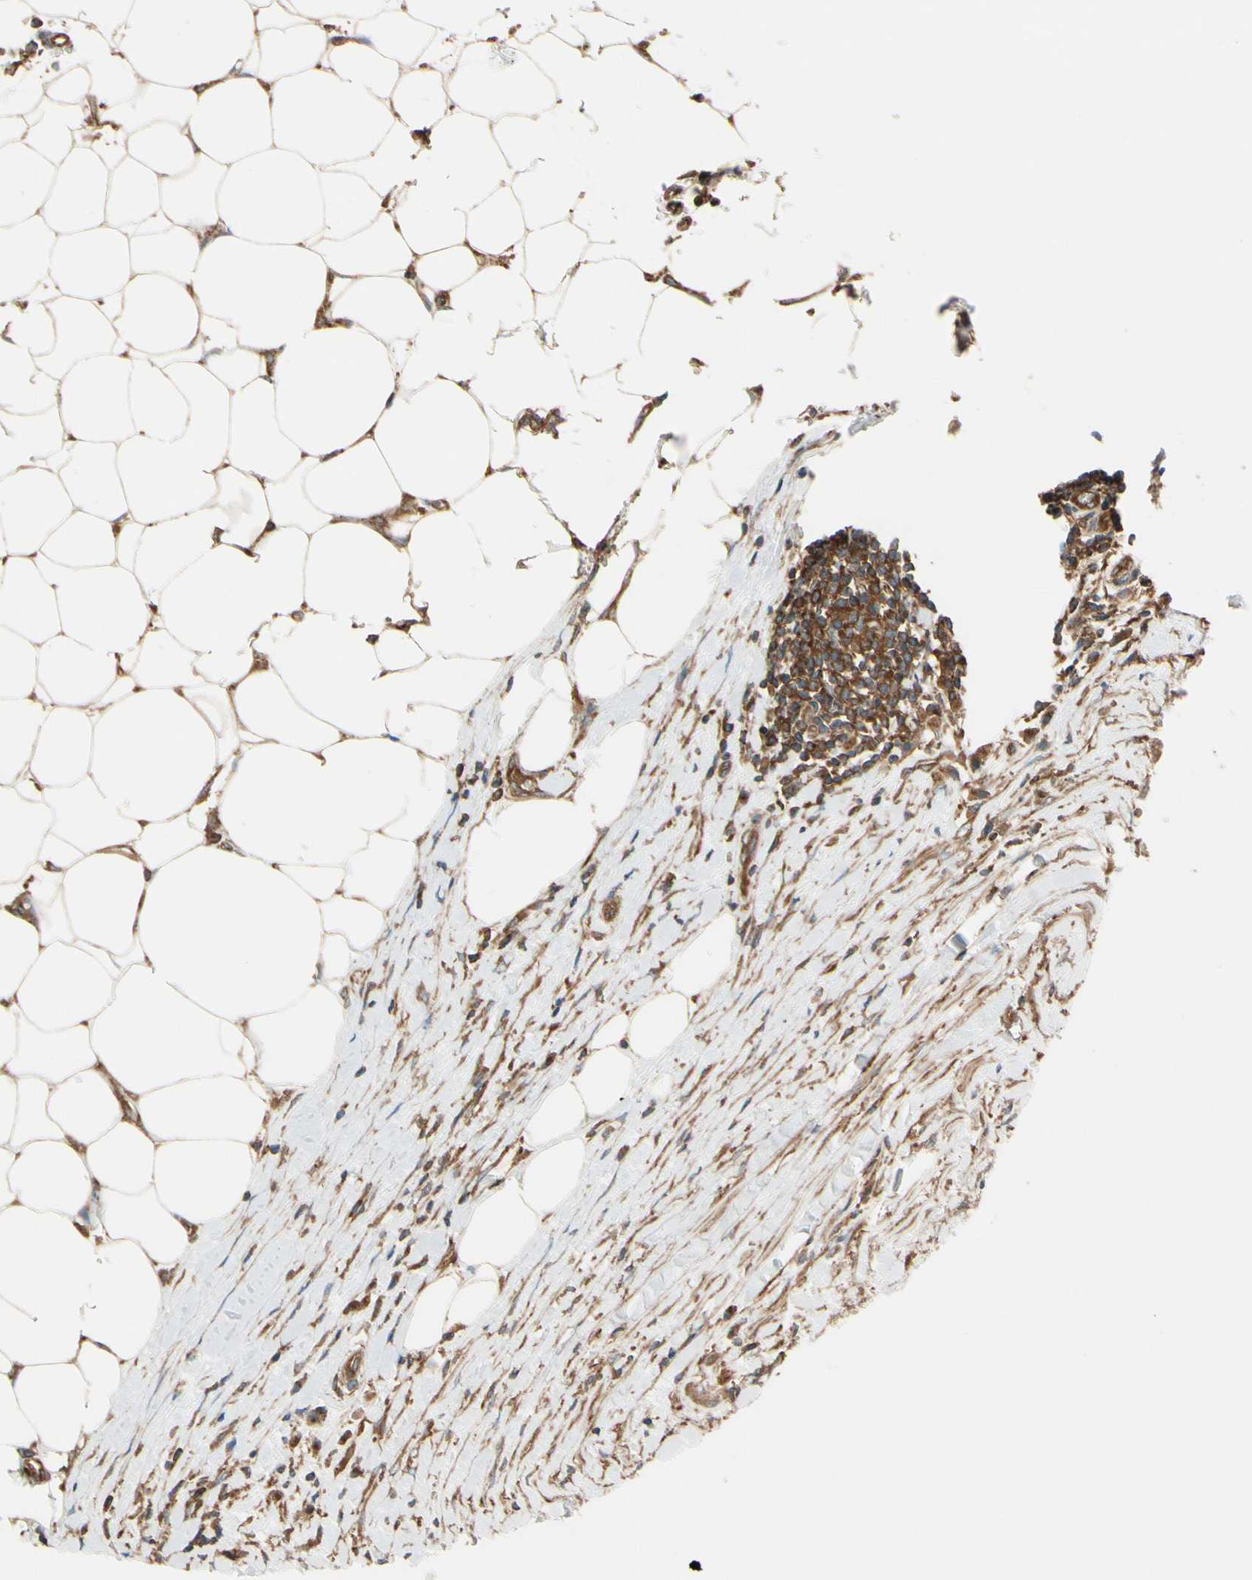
{"staining": {"intensity": "moderate", "quantity": "25%-75%", "location": "cytoplasmic/membranous"}, "tissue": "thyroid cancer", "cell_type": "Tumor cells", "image_type": "cancer", "snomed": [{"axis": "morphology", "description": "Papillary adenocarcinoma, NOS"}, {"axis": "topography", "description": "Thyroid gland"}], "caption": "Thyroid papillary adenocarcinoma stained with immunohistochemistry shows moderate cytoplasmic/membranous expression in approximately 25%-75% of tumor cells.", "gene": "EPS15", "patient": {"sex": "male", "age": 33}}